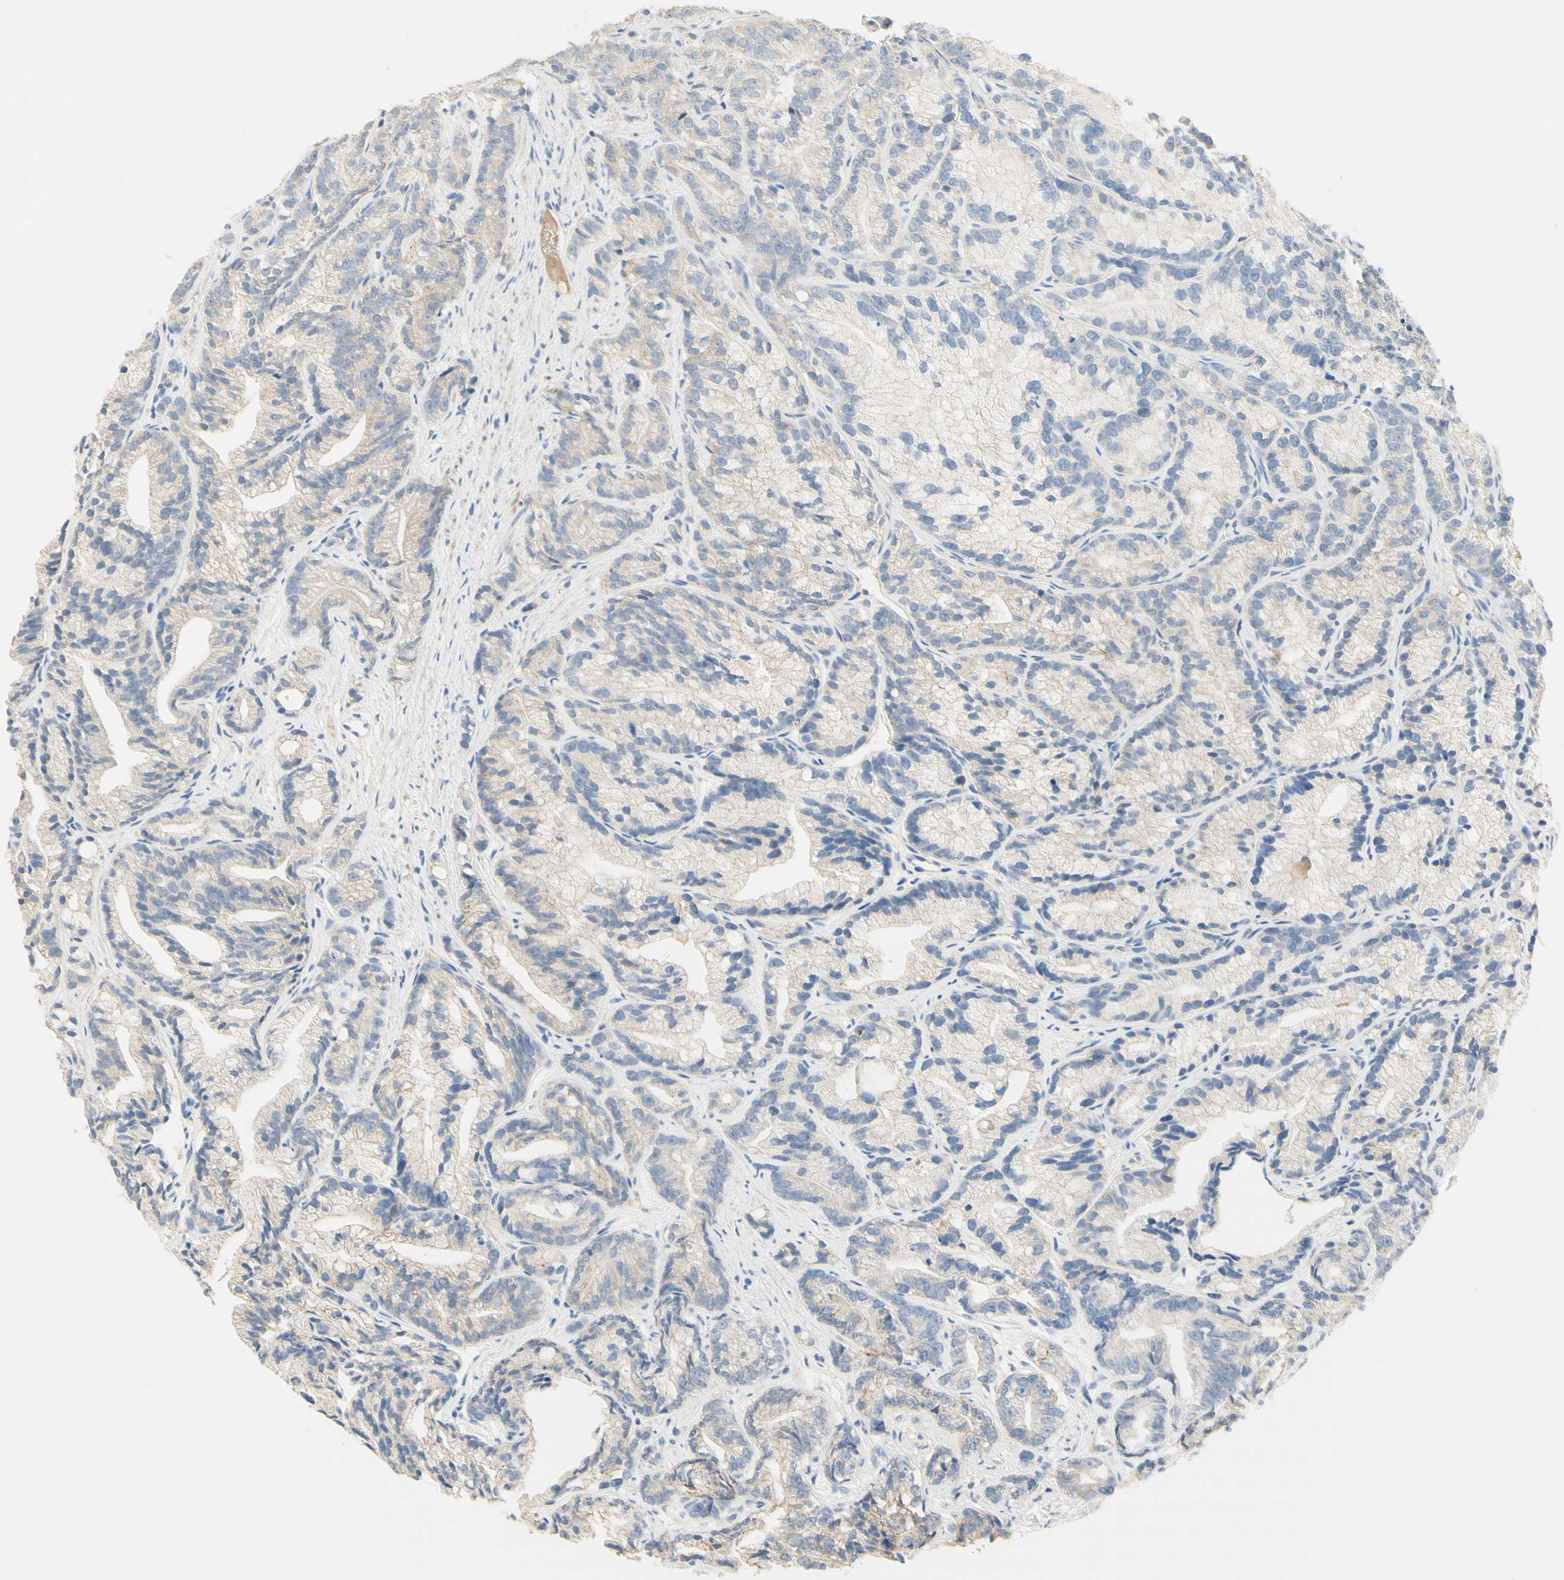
{"staining": {"intensity": "weak", "quantity": "25%-75%", "location": "cytoplasmic/membranous"}, "tissue": "prostate cancer", "cell_type": "Tumor cells", "image_type": "cancer", "snomed": [{"axis": "morphology", "description": "Adenocarcinoma, Low grade"}, {"axis": "topography", "description": "Prostate"}], "caption": "Immunohistochemistry (DAB (3,3'-diaminobenzidine)) staining of human prostate low-grade adenocarcinoma displays weak cytoplasmic/membranous protein staining in approximately 25%-75% of tumor cells.", "gene": "NECTIN4", "patient": {"sex": "male", "age": 89}}